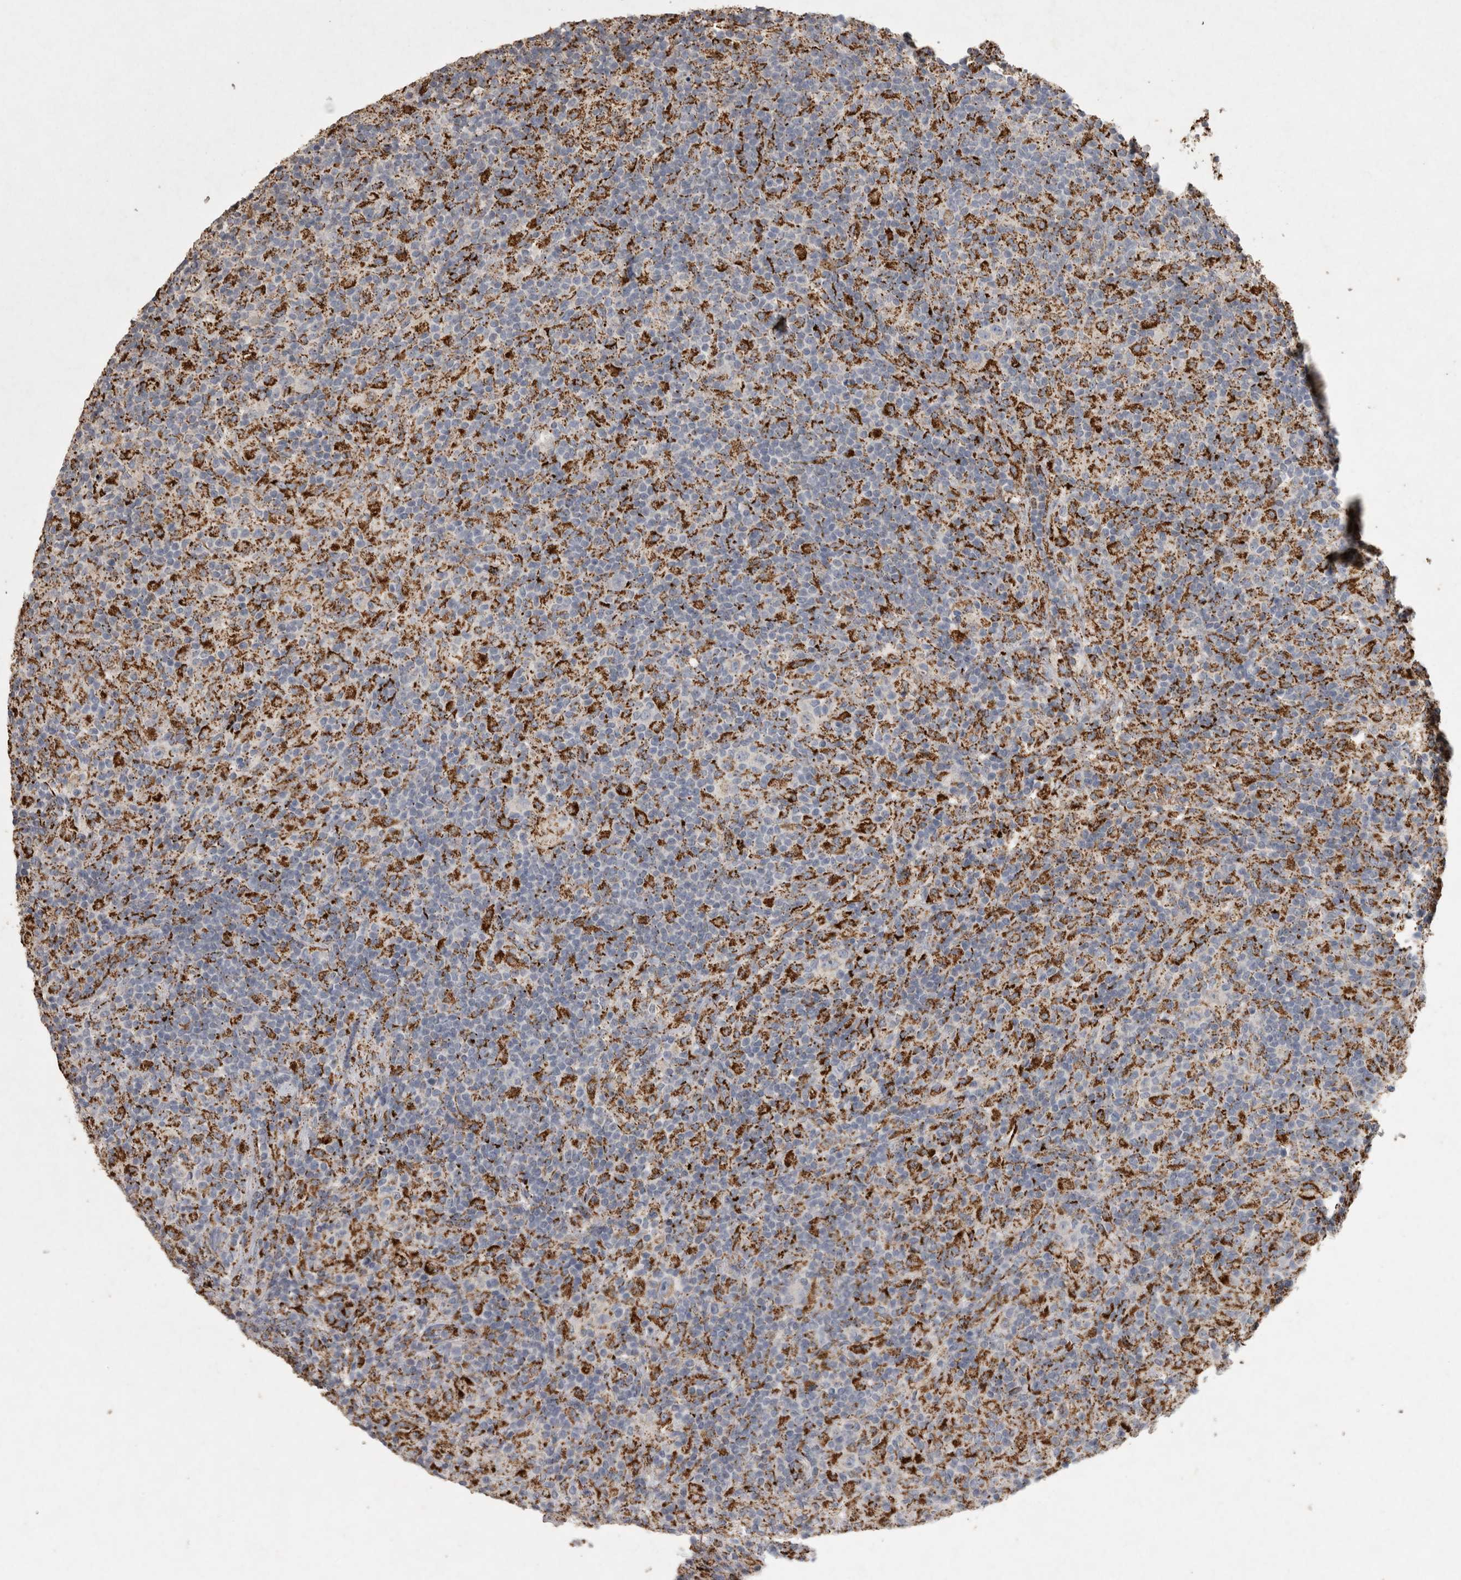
{"staining": {"intensity": "negative", "quantity": "none", "location": "none"}, "tissue": "lymphoma", "cell_type": "Tumor cells", "image_type": "cancer", "snomed": [{"axis": "morphology", "description": "Hodgkin's disease, NOS"}, {"axis": "topography", "description": "Lymph node"}], "caption": "This is an immunohistochemistry (IHC) image of Hodgkin's disease. There is no staining in tumor cells.", "gene": "DKK3", "patient": {"sex": "male", "age": 70}}